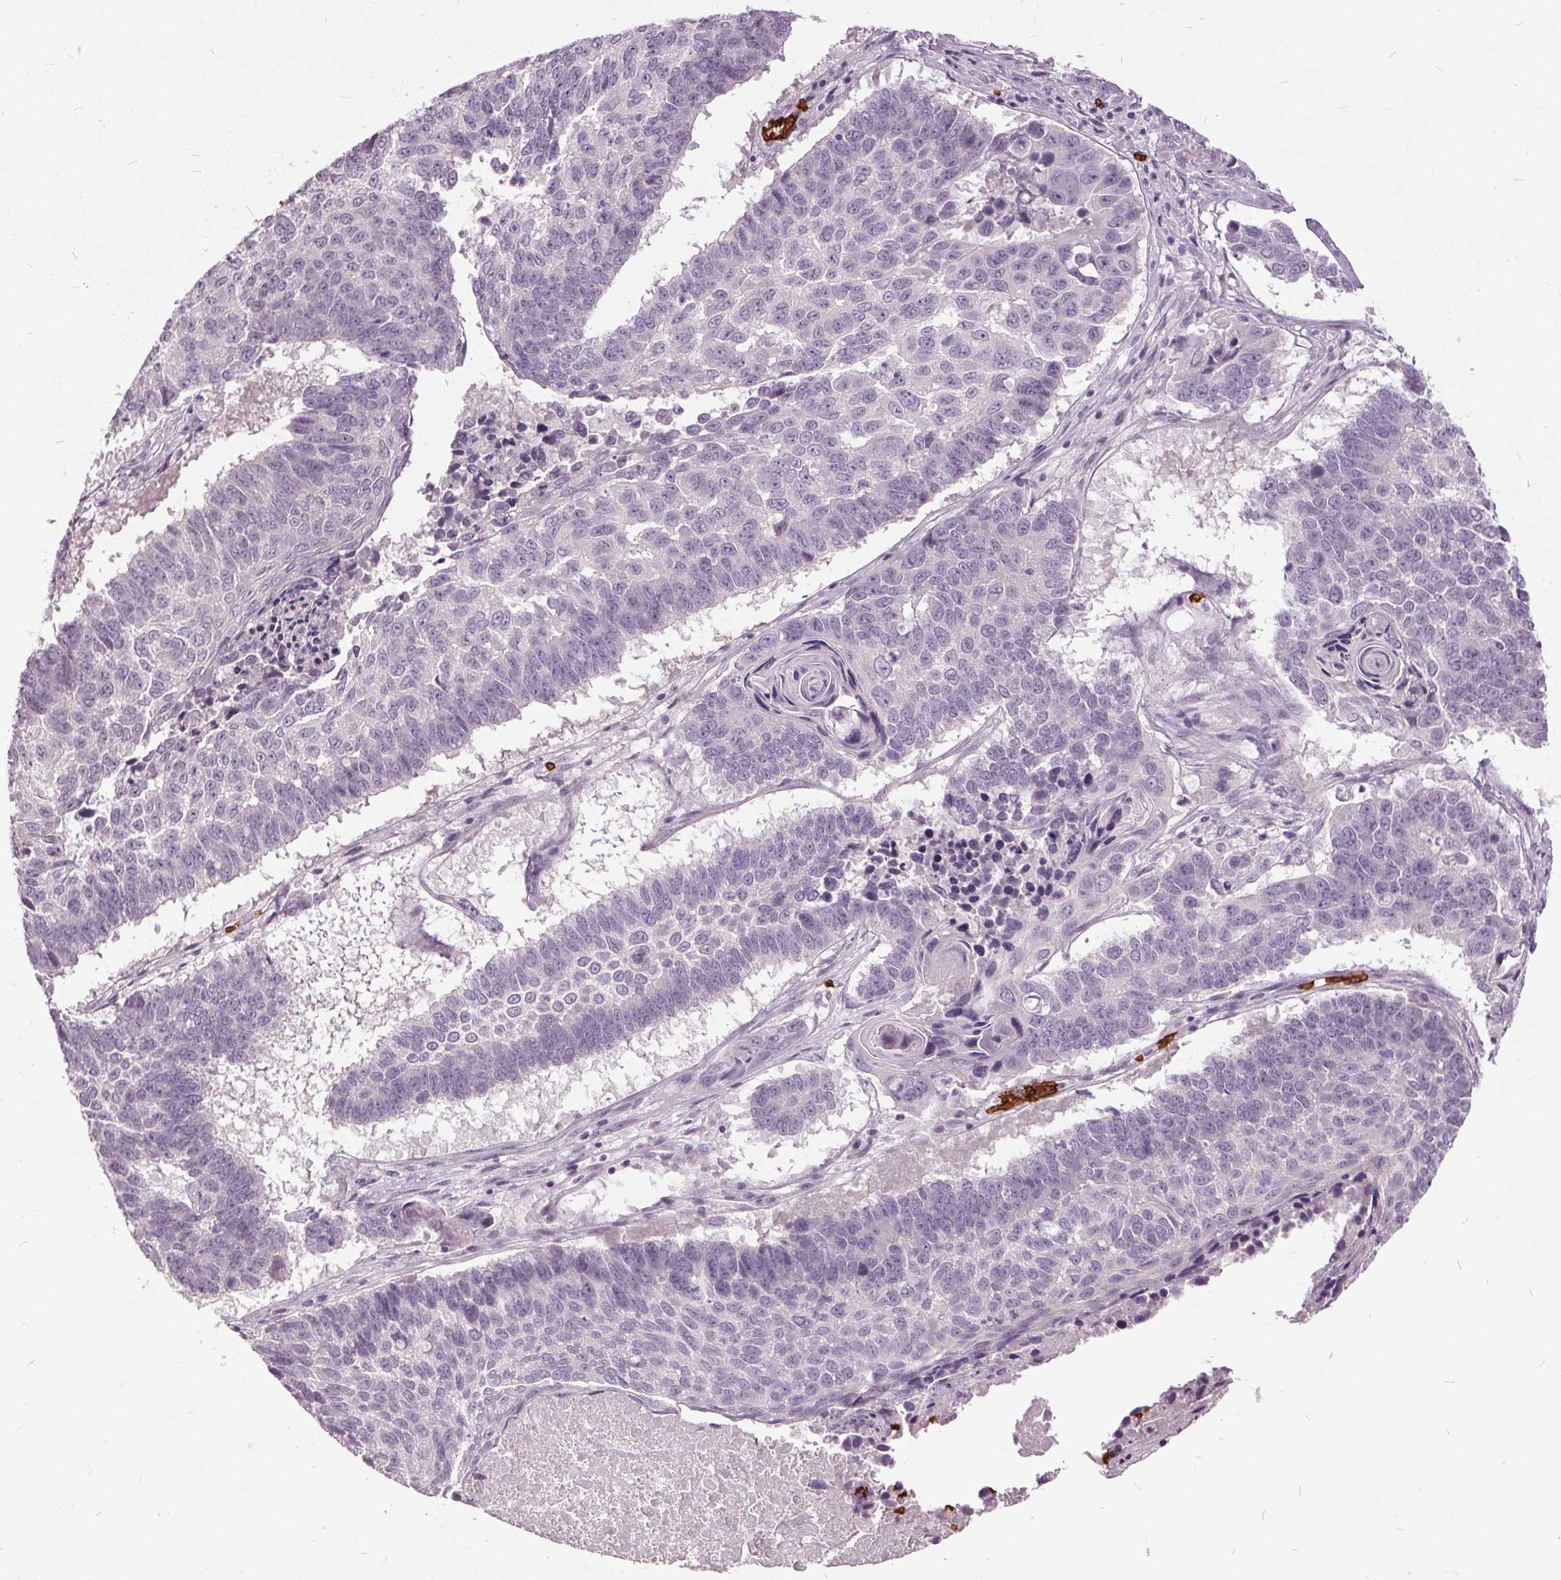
{"staining": {"intensity": "negative", "quantity": "none", "location": "none"}, "tissue": "lung cancer", "cell_type": "Tumor cells", "image_type": "cancer", "snomed": [{"axis": "morphology", "description": "Squamous cell carcinoma, NOS"}, {"axis": "topography", "description": "Lung"}], "caption": "Tumor cells are negative for protein expression in human lung squamous cell carcinoma.", "gene": "SLC4A1", "patient": {"sex": "male", "age": 73}}